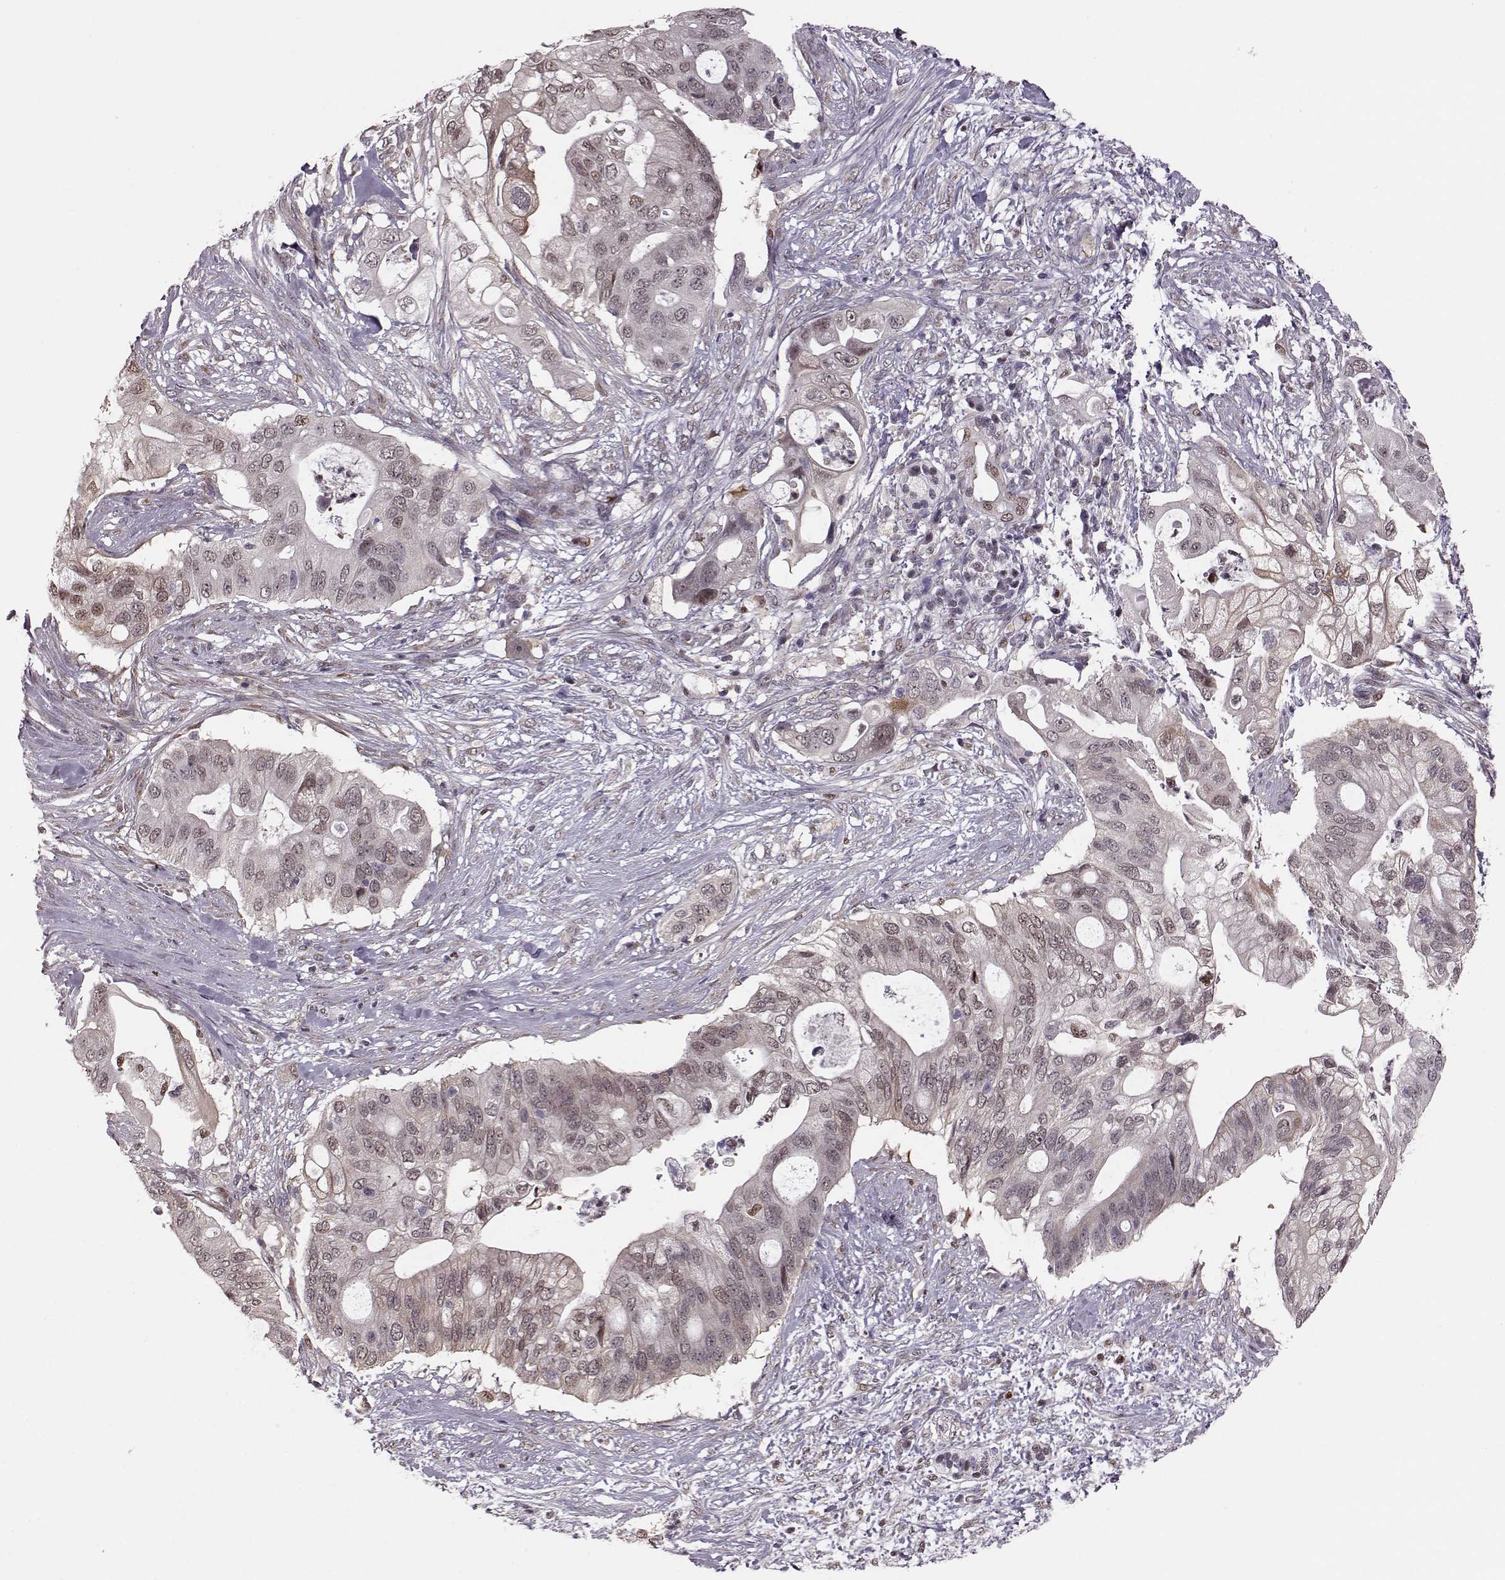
{"staining": {"intensity": "weak", "quantity": "25%-75%", "location": "nuclear"}, "tissue": "pancreatic cancer", "cell_type": "Tumor cells", "image_type": "cancer", "snomed": [{"axis": "morphology", "description": "Adenocarcinoma, NOS"}, {"axis": "topography", "description": "Pancreas"}], "caption": "This is an image of IHC staining of pancreatic adenocarcinoma, which shows weak positivity in the nuclear of tumor cells.", "gene": "KLF6", "patient": {"sex": "female", "age": 72}}